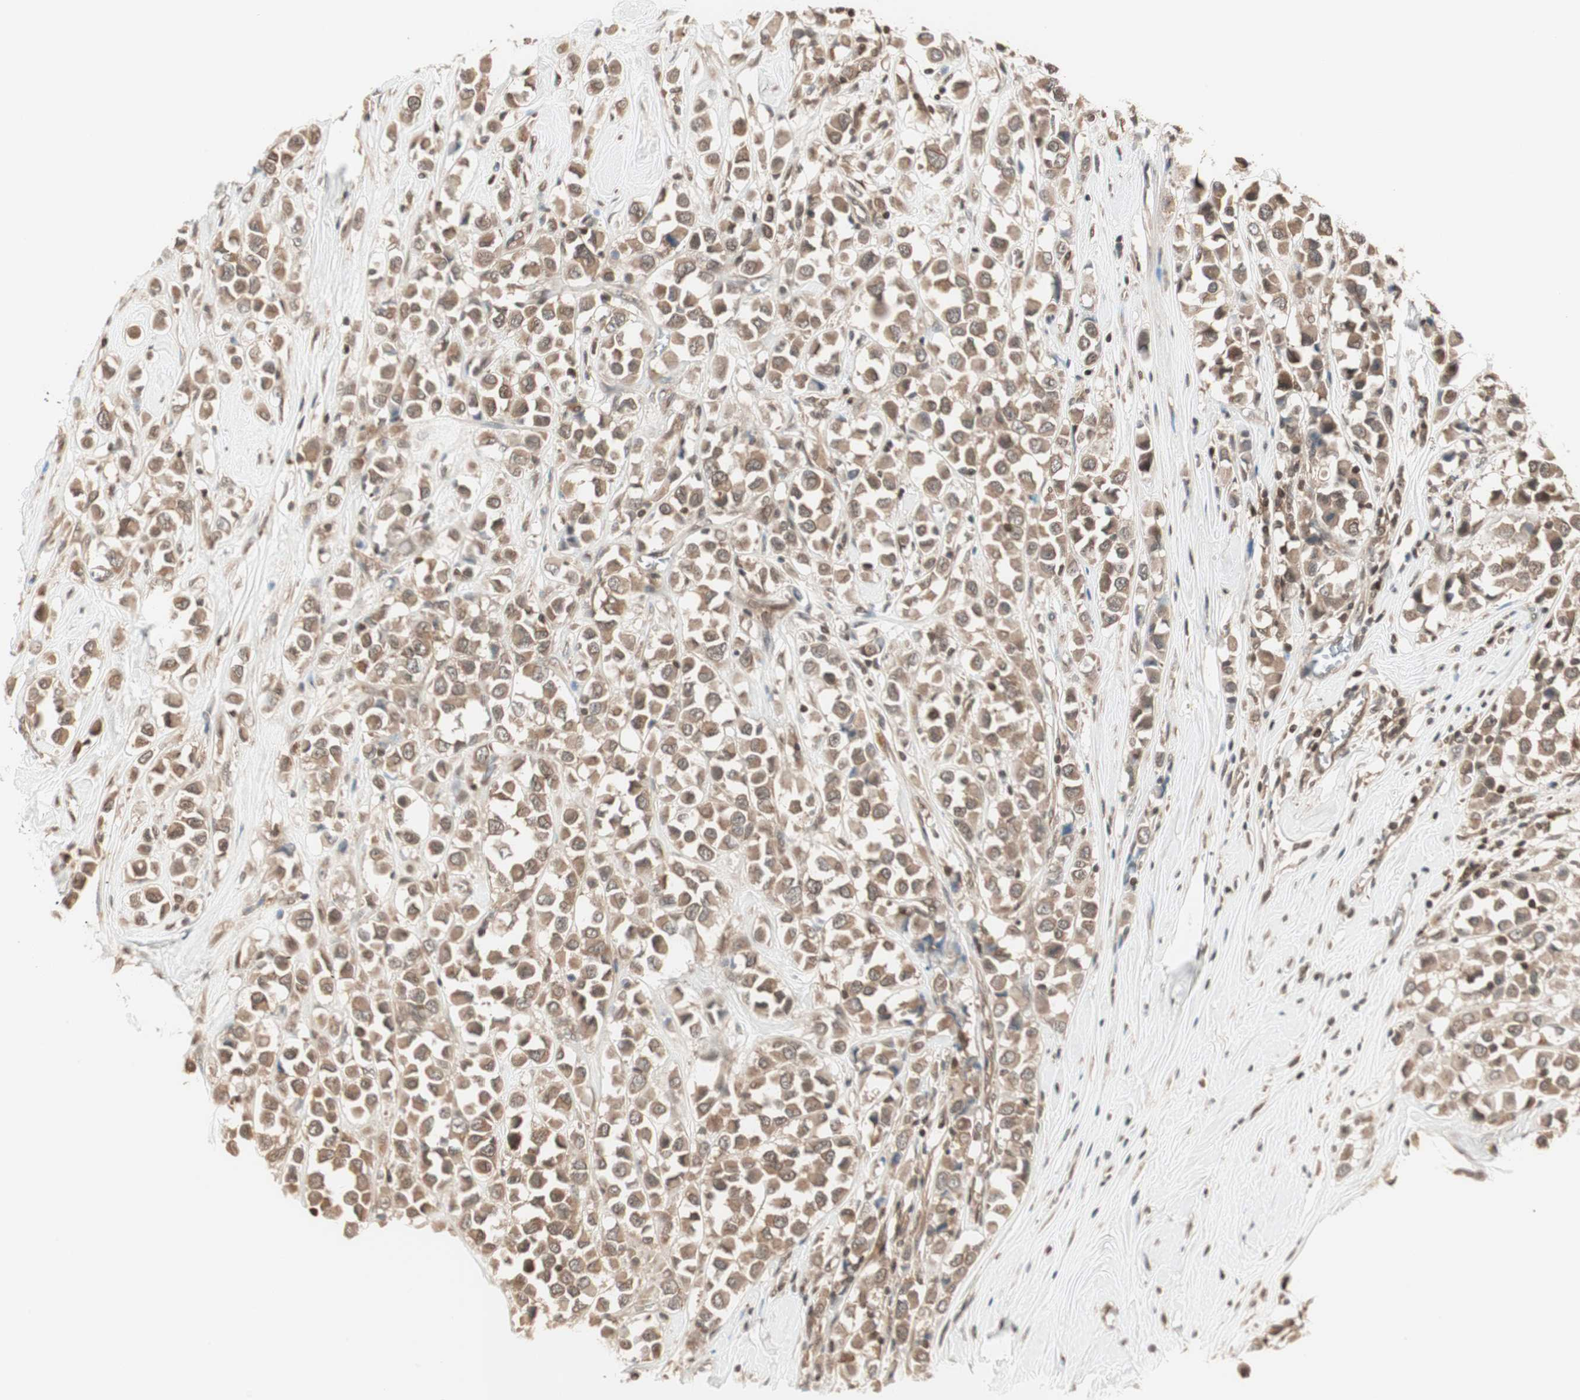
{"staining": {"intensity": "moderate", "quantity": ">75%", "location": "cytoplasmic/membranous"}, "tissue": "breast cancer", "cell_type": "Tumor cells", "image_type": "cancer", "snomed": [{"axis": "morphology", "description": "Duct carcinoma"}, {"axis": "topography", "description": "Breast"}], "caption": "Protein expression by immunohistochemistry (IHC) reveals moderate cytoplasmic/membranous positivity in about >75% of tumor cells in breast cancer. (brown staining indicates protein expression, while blue staining denotes nuclei).", "gene": "UBE2I", "patient": {"sex": "female", "age": 61}}